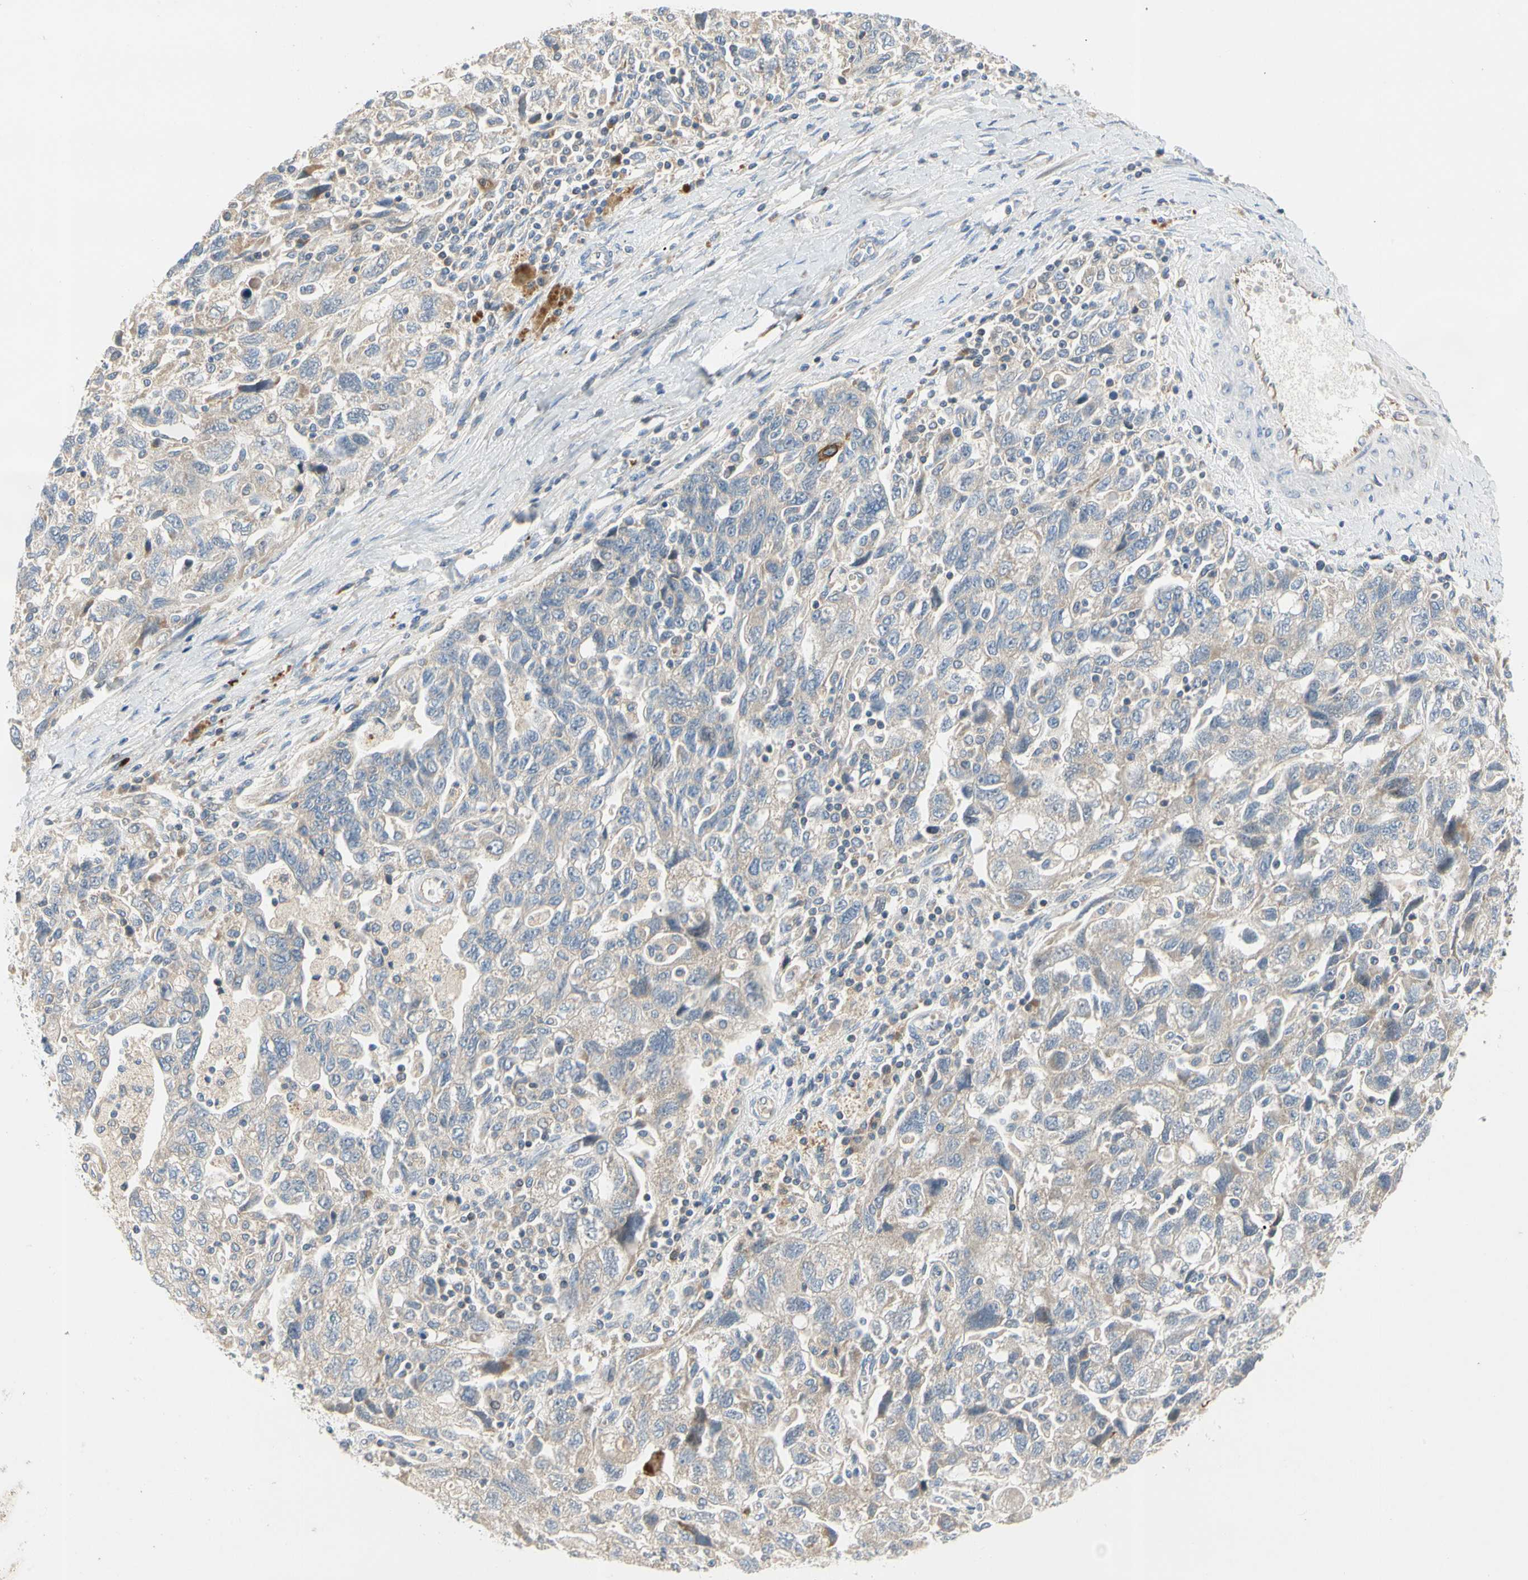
{"staining": {"intensity": "weak", "quantity": ">75%", "location": "cytoplasmic/membranous"}, "tissue": "ovarian cancer", "cell_type": "Tumor cells", "image_type": "cancer", "snomed": [{"axis": "morphology", "description": "Carcinoma, NOS"}, {"axis": "morphology", "description": "Cystadenocarcinoma, serous, NOS"}, {"axis": "topography", "description": "Ovary"}], "caption": "Immunohistochemical staining of ovarian cancer (serous cystadenocarcinoma) demonstrates weak cytoplasmic/membranous protein staining in approximately >75% of tumor cells.", "gene": "KLHDC8B", "patient": {"sex": "female", "age": 69}}